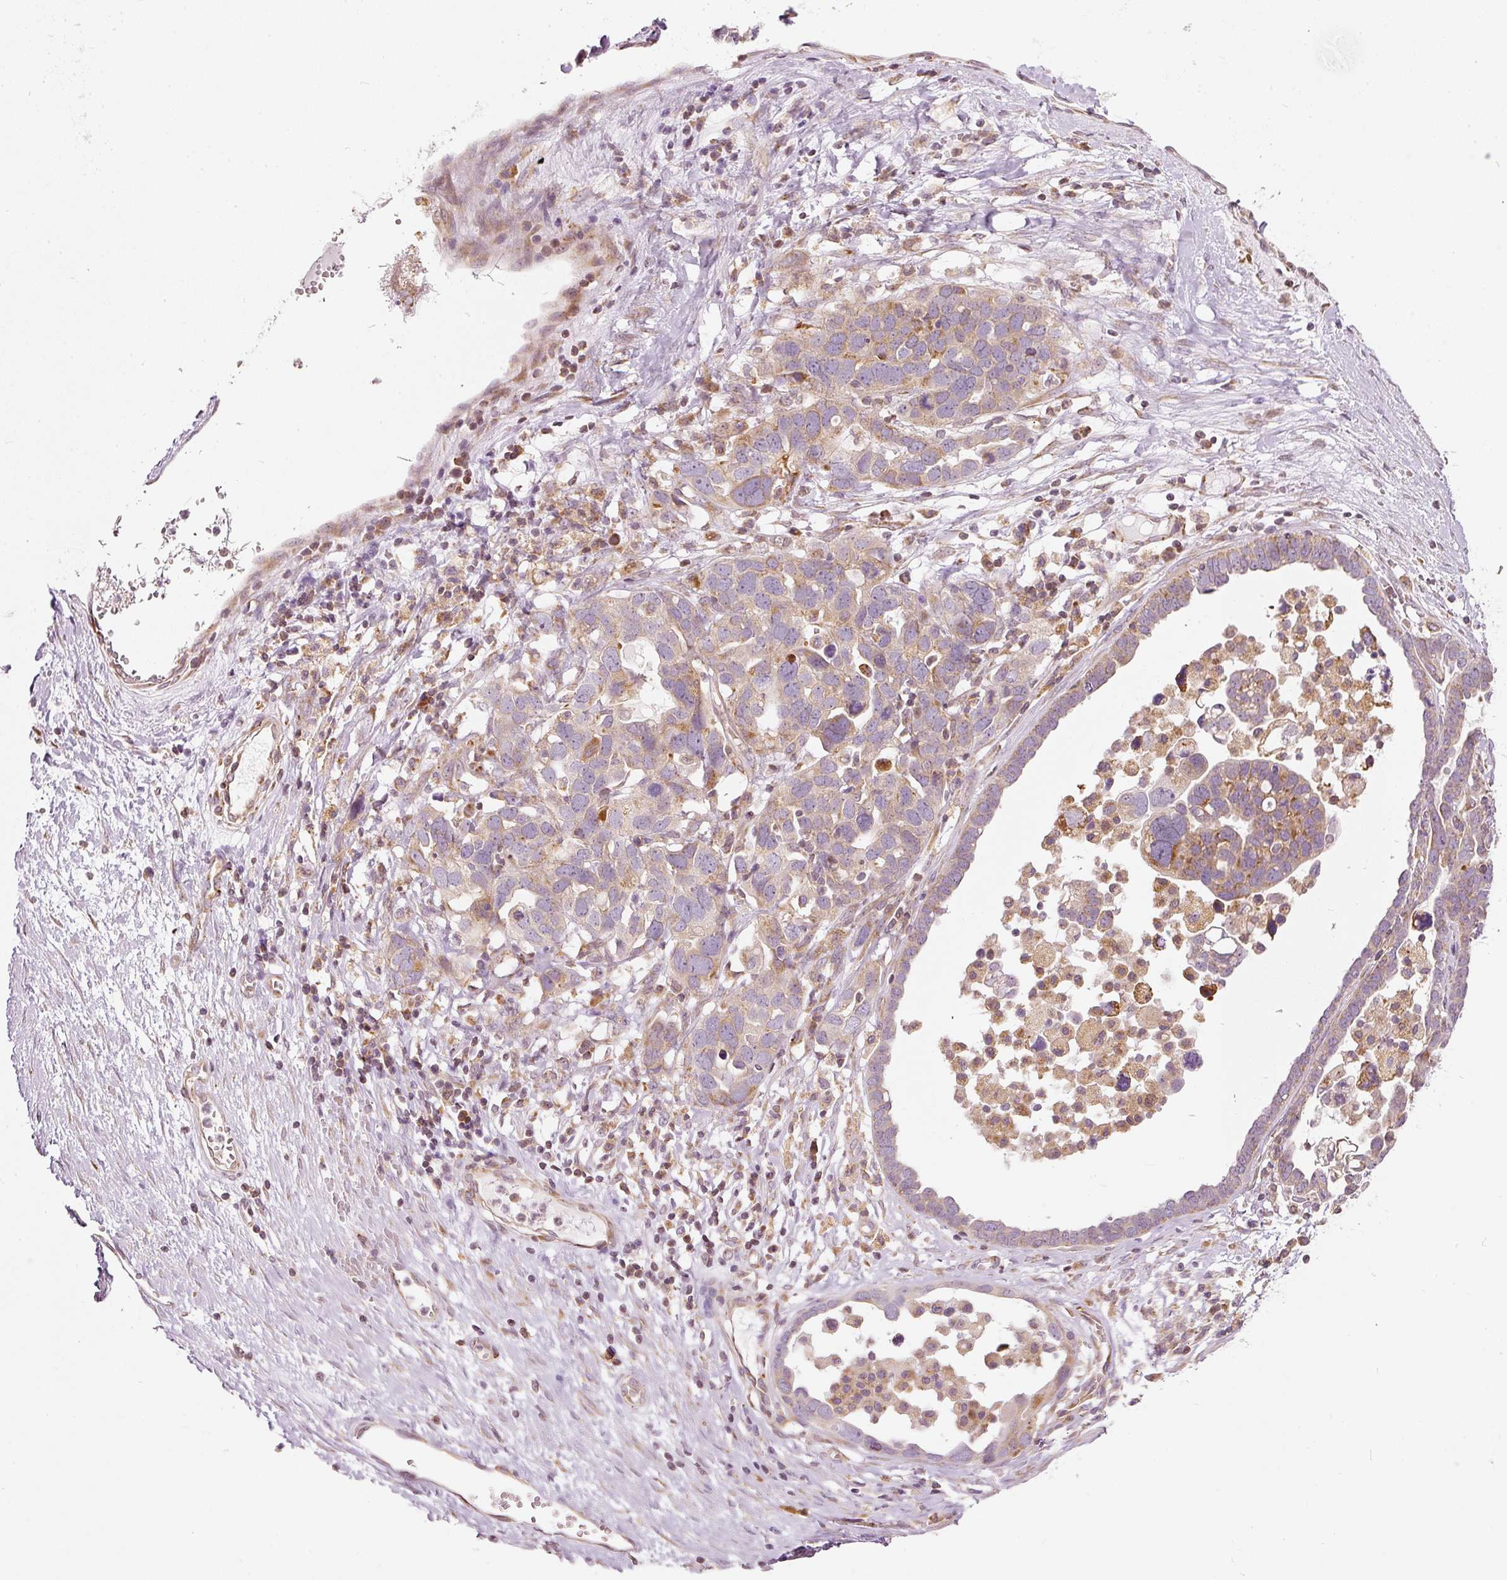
{"staining": {"intensity": "weak", "quantity": "25%-75%", "location": "cytoplasmic/membranous"}, "tissue": "ovarian cancer", "cell_type": "Tumor cells", "image_type": "cancer", "snomed": [{"axis": "morphology", "description": "Cystadenocarcinoma, serous, NOS"}, {"axis": "topography", "description": "Ovary"}], "caption": "Tumor cells display low levels of weak cytoplasmic/membranous expression in about 25%-75% of cells in ovarian cancer (serous cystadenocarcinoma). Using DAB (brown) and hematoxylin (blue) stains, captured at high magnification using brightfield microscopy.", "gene": "SNAPC5", "patient": {"sex": "female", "age": 54}}